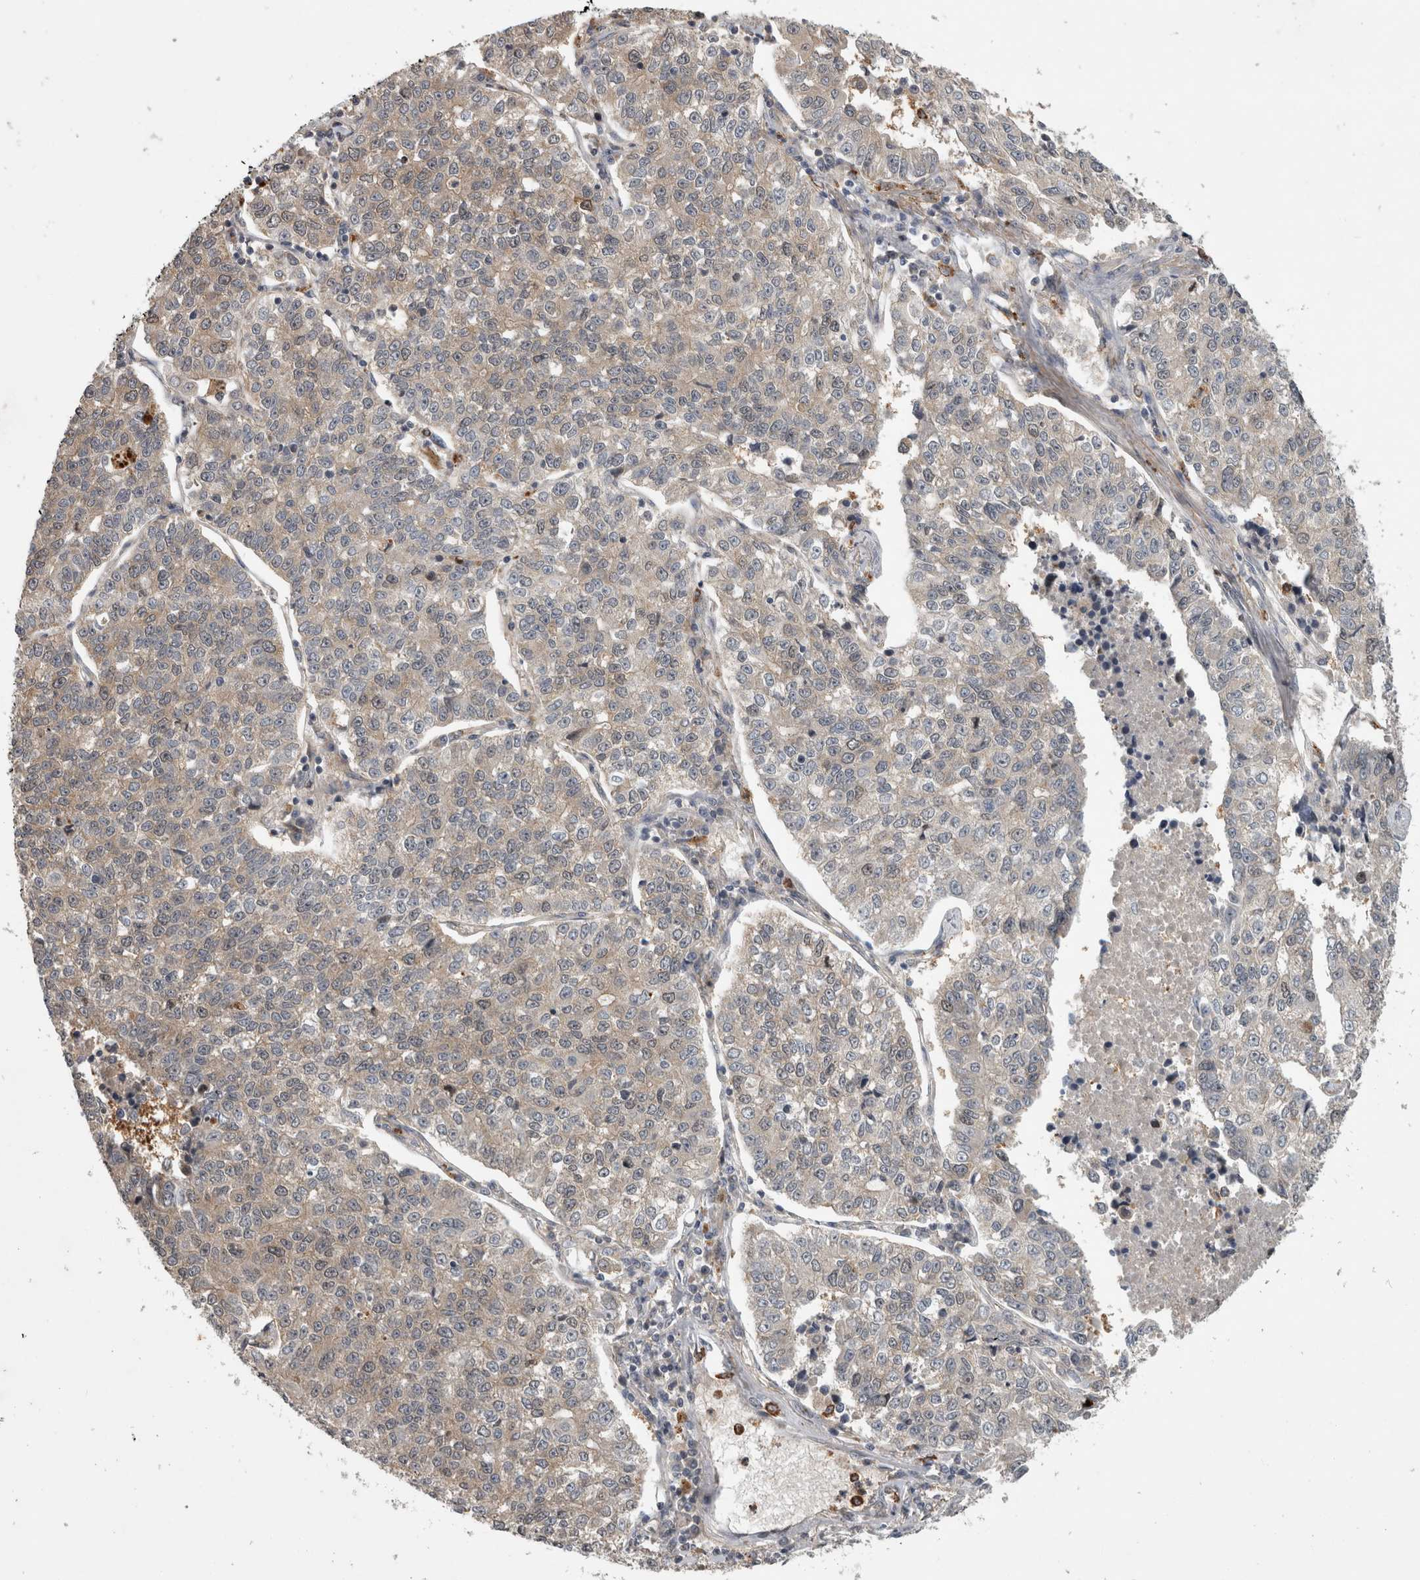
{"staining": {"intensity": "negative", "quantity": "none", "location": "none"}, "tissue": "lung cancer", "cell_type": "Tumor cells", "image_type": "cancer", "snomed": [{"axis": "morphology", "description": "Adenocarcinoma, NOS"}, {"axis": "topography", "description": "Lung"}], "caption": "IHC image of adenocarcinoma (lung) stained for a protein (brown), which reveals no expression in tumor cells.", "gene": "TRMT61B", "patient": {"sex": "male", "age": 49}}